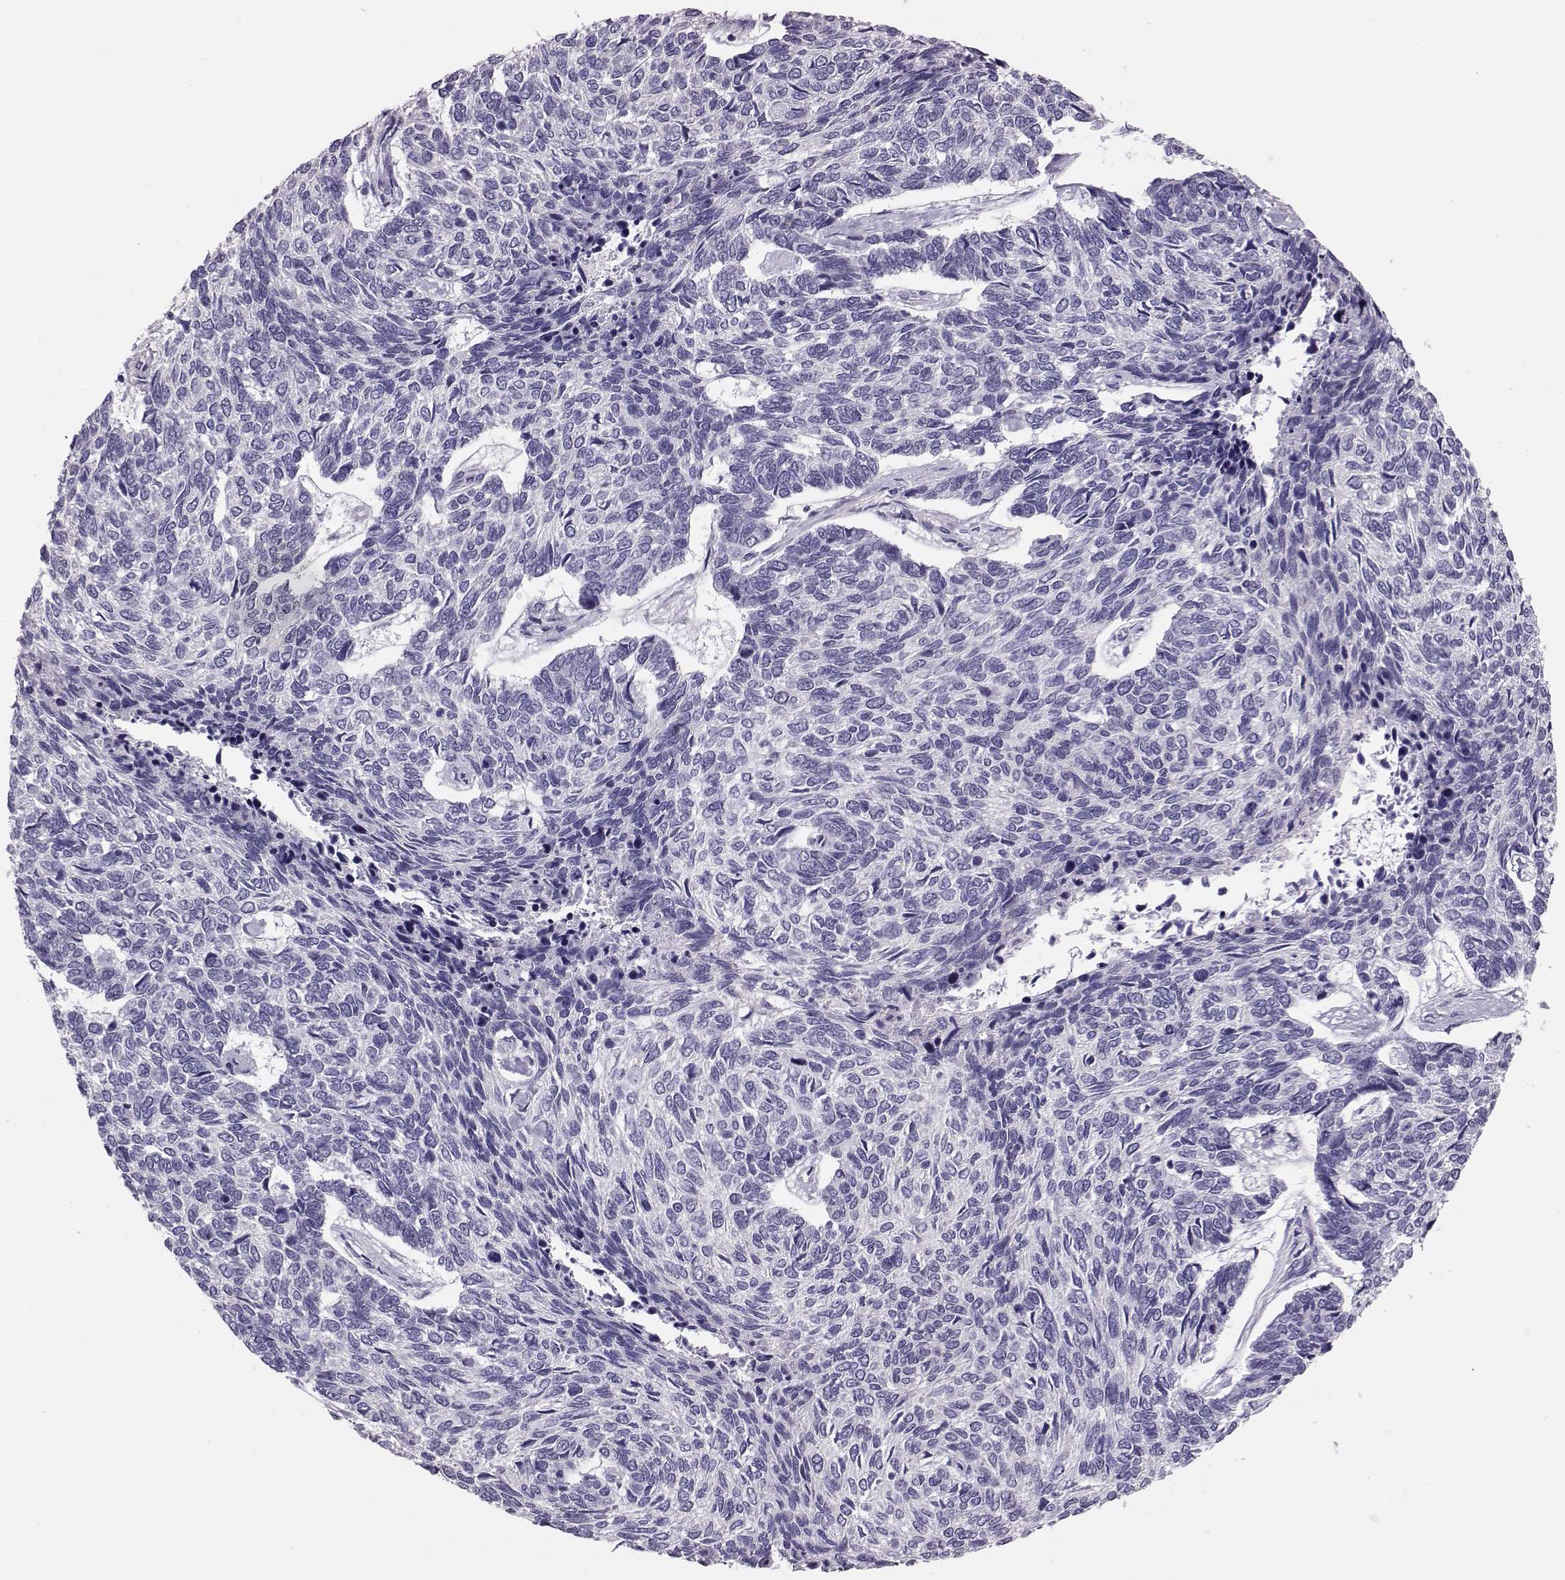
{"staining": {"intensity": "negative", "quantity": "none", "location": "none"}, "tissue": "skin cancer", "cell_type": "Tumor cells", "image_type": "cancer", "snomed": [{"axis": "morphology", "description": "Basal cell carcinoma"}, {"axis": "topography", "description": "Skin"}], "caption": "A high-resolution image shows IHC staining of skin cancer (basal cell carcinoma), which reveals no significant positivity in tumor cells. (Immunohistochemistry, brightfield microscopy, high magnification).", "gene": "DNAAF1", "patient": {"sex": "female", "age": 65}}